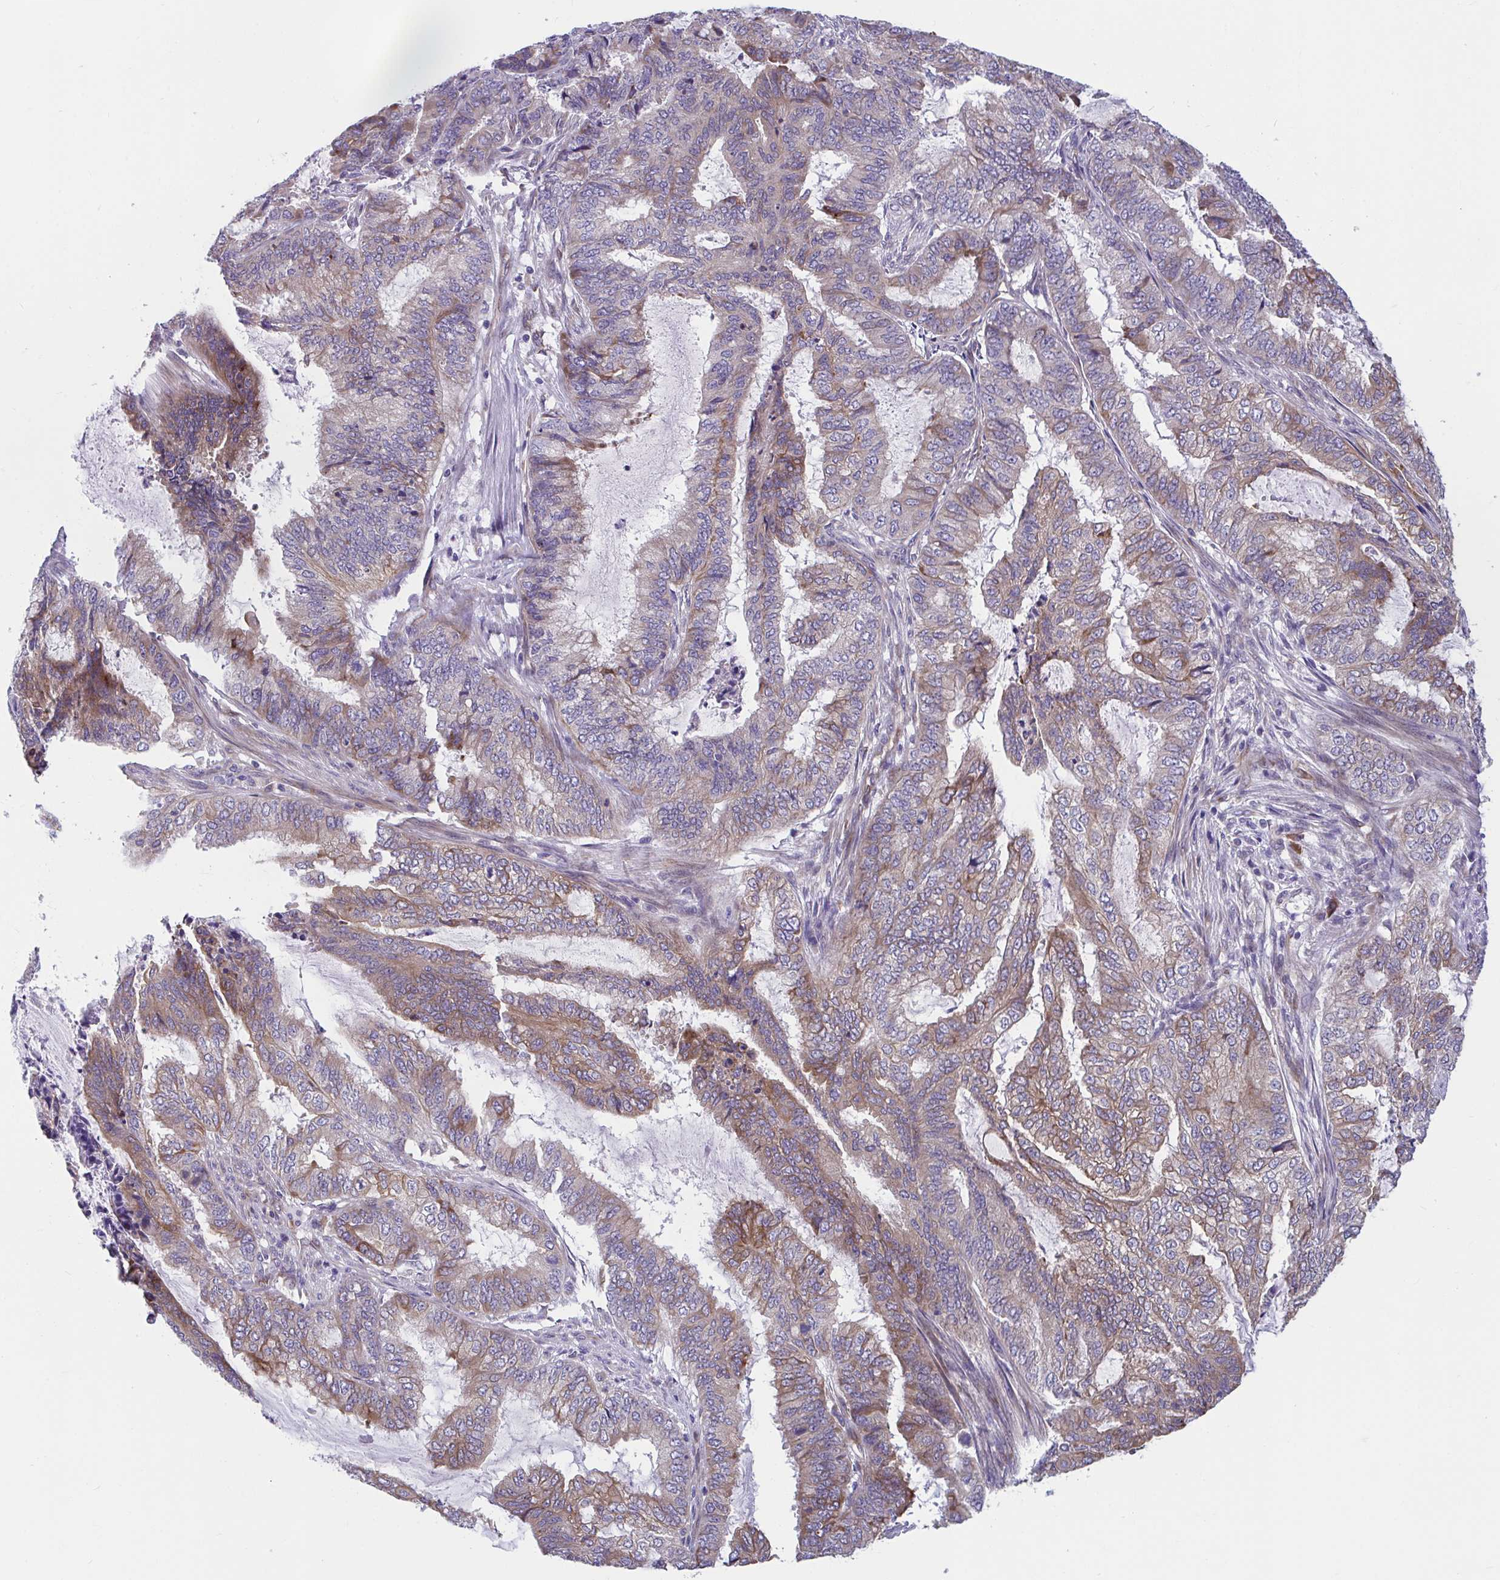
{"staining": {"intensity": "moderate", "quantity": "25%-75%", "location": "cytoplasmic/membranous"}, "tissue": "endometrial cancer", "cell_type": "Tumor cells", "image_type": "cancer", "snomed": [{"axis": "morphology", "description": "Adenocarcinoma, NOS"}, {"axis": "topography", "description": "Endometrium"}], "caption": "IHC photomicrograph of neoplastic tissue: human endometrial adenocarcinoma stained using IHC displays medium levels of moderate protein expression localized specifically in the cytoplasmic/membranous of tumor cells, appearing as a cytoplasmic/membranous brown color.", "gene": "WBP1", "patient": {"sex": "female", "age": 51}}